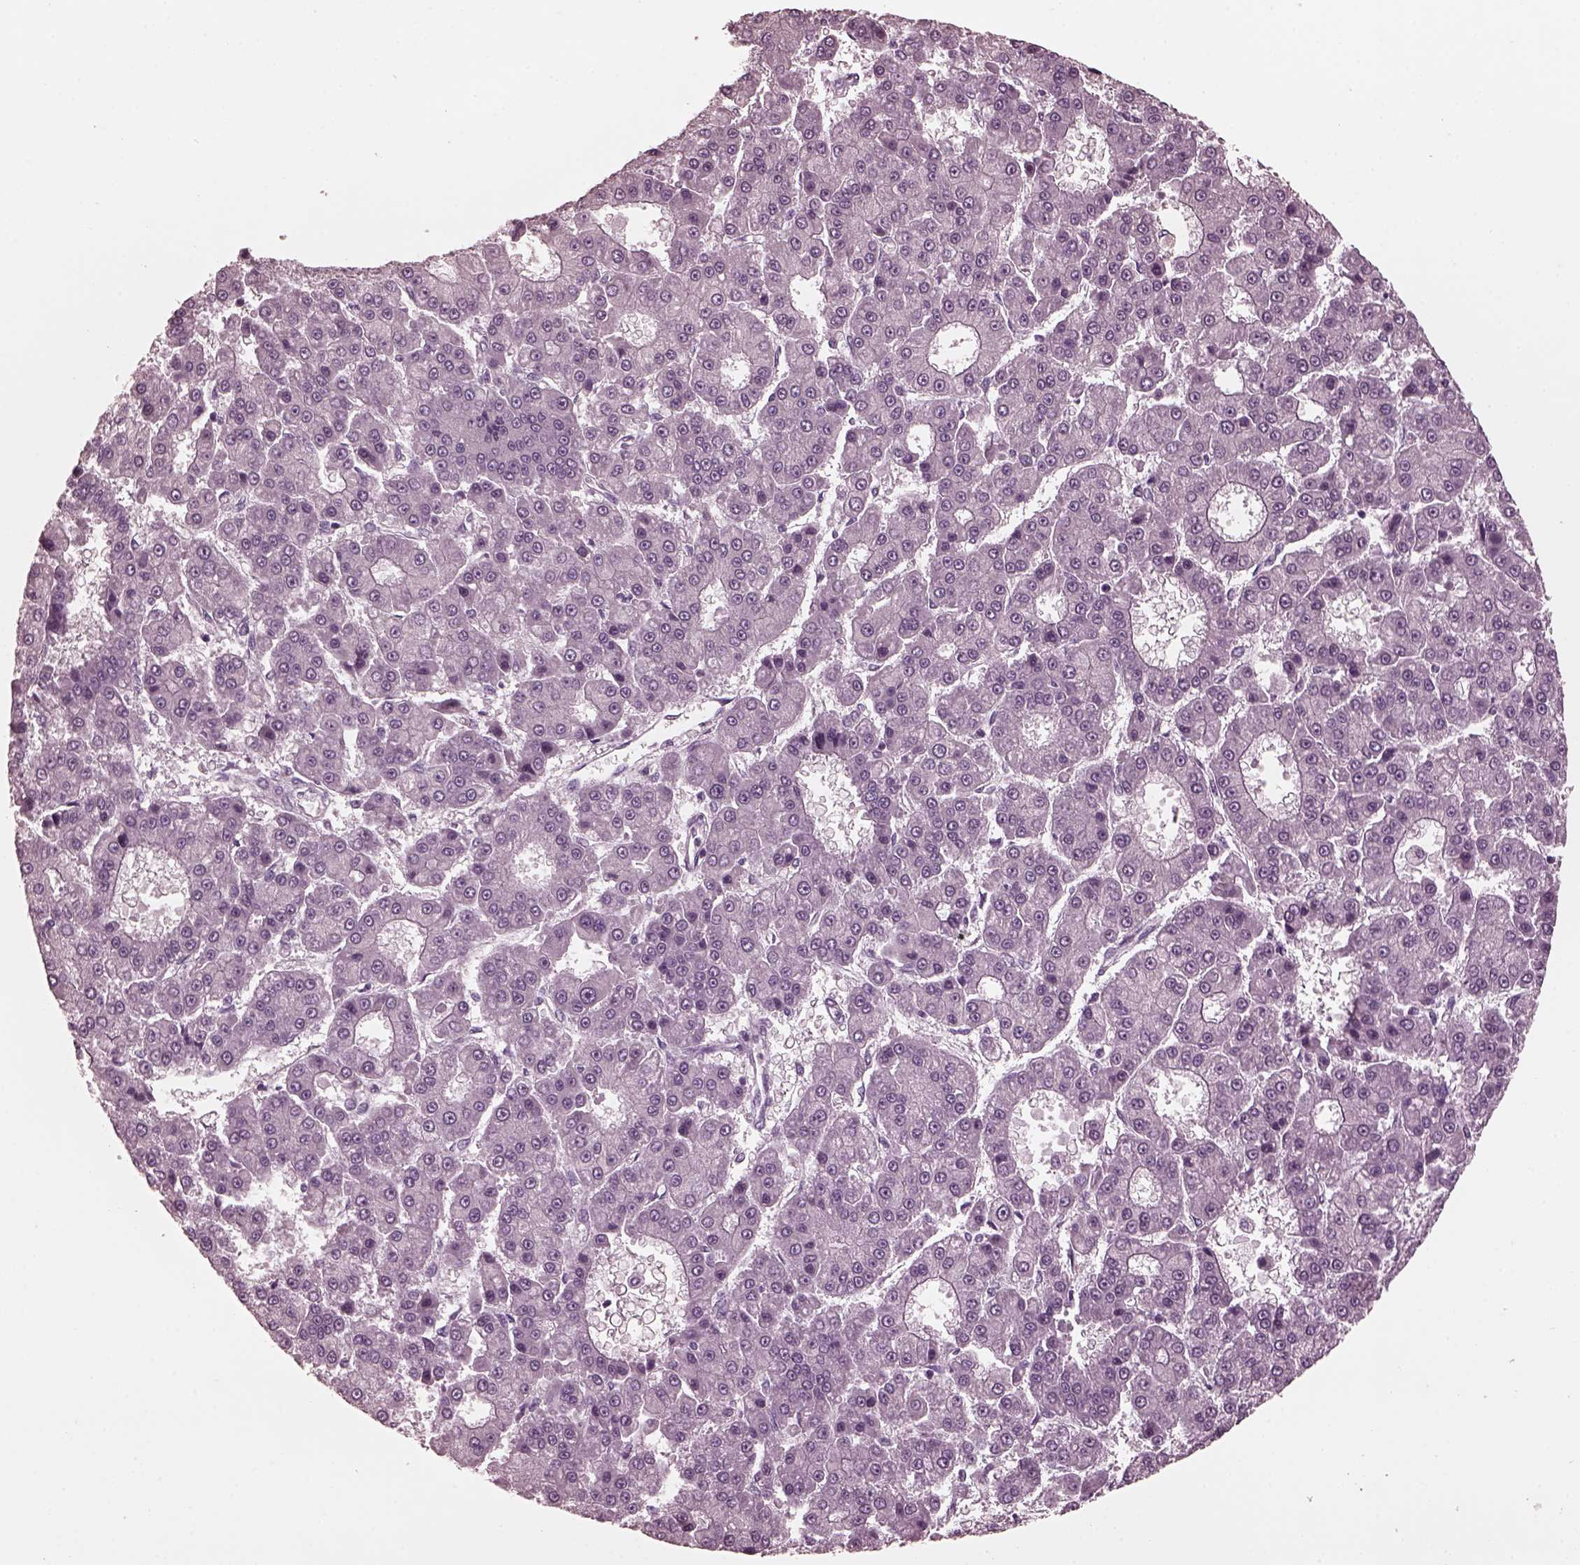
{"staining": {"intensity": "negative", "quantity": "none", "location": "none"}, "tissue": "liver cancer", "cell_type": "Tumor cells", "image_type": "cancer", "snomed": [{"axis": "morphology", "description": "Carcinoma, Hepatocellular, NOS"}, {"axis": "topography", "description": "Liver"}], "caption": "High power microscopy histopathology image of an immunohistochemistry (IHC) image of liver cancer, revealing no significant expression in tumor cells.", "gene": "CGA", "patient": {"sex": "male", "age": 70}}